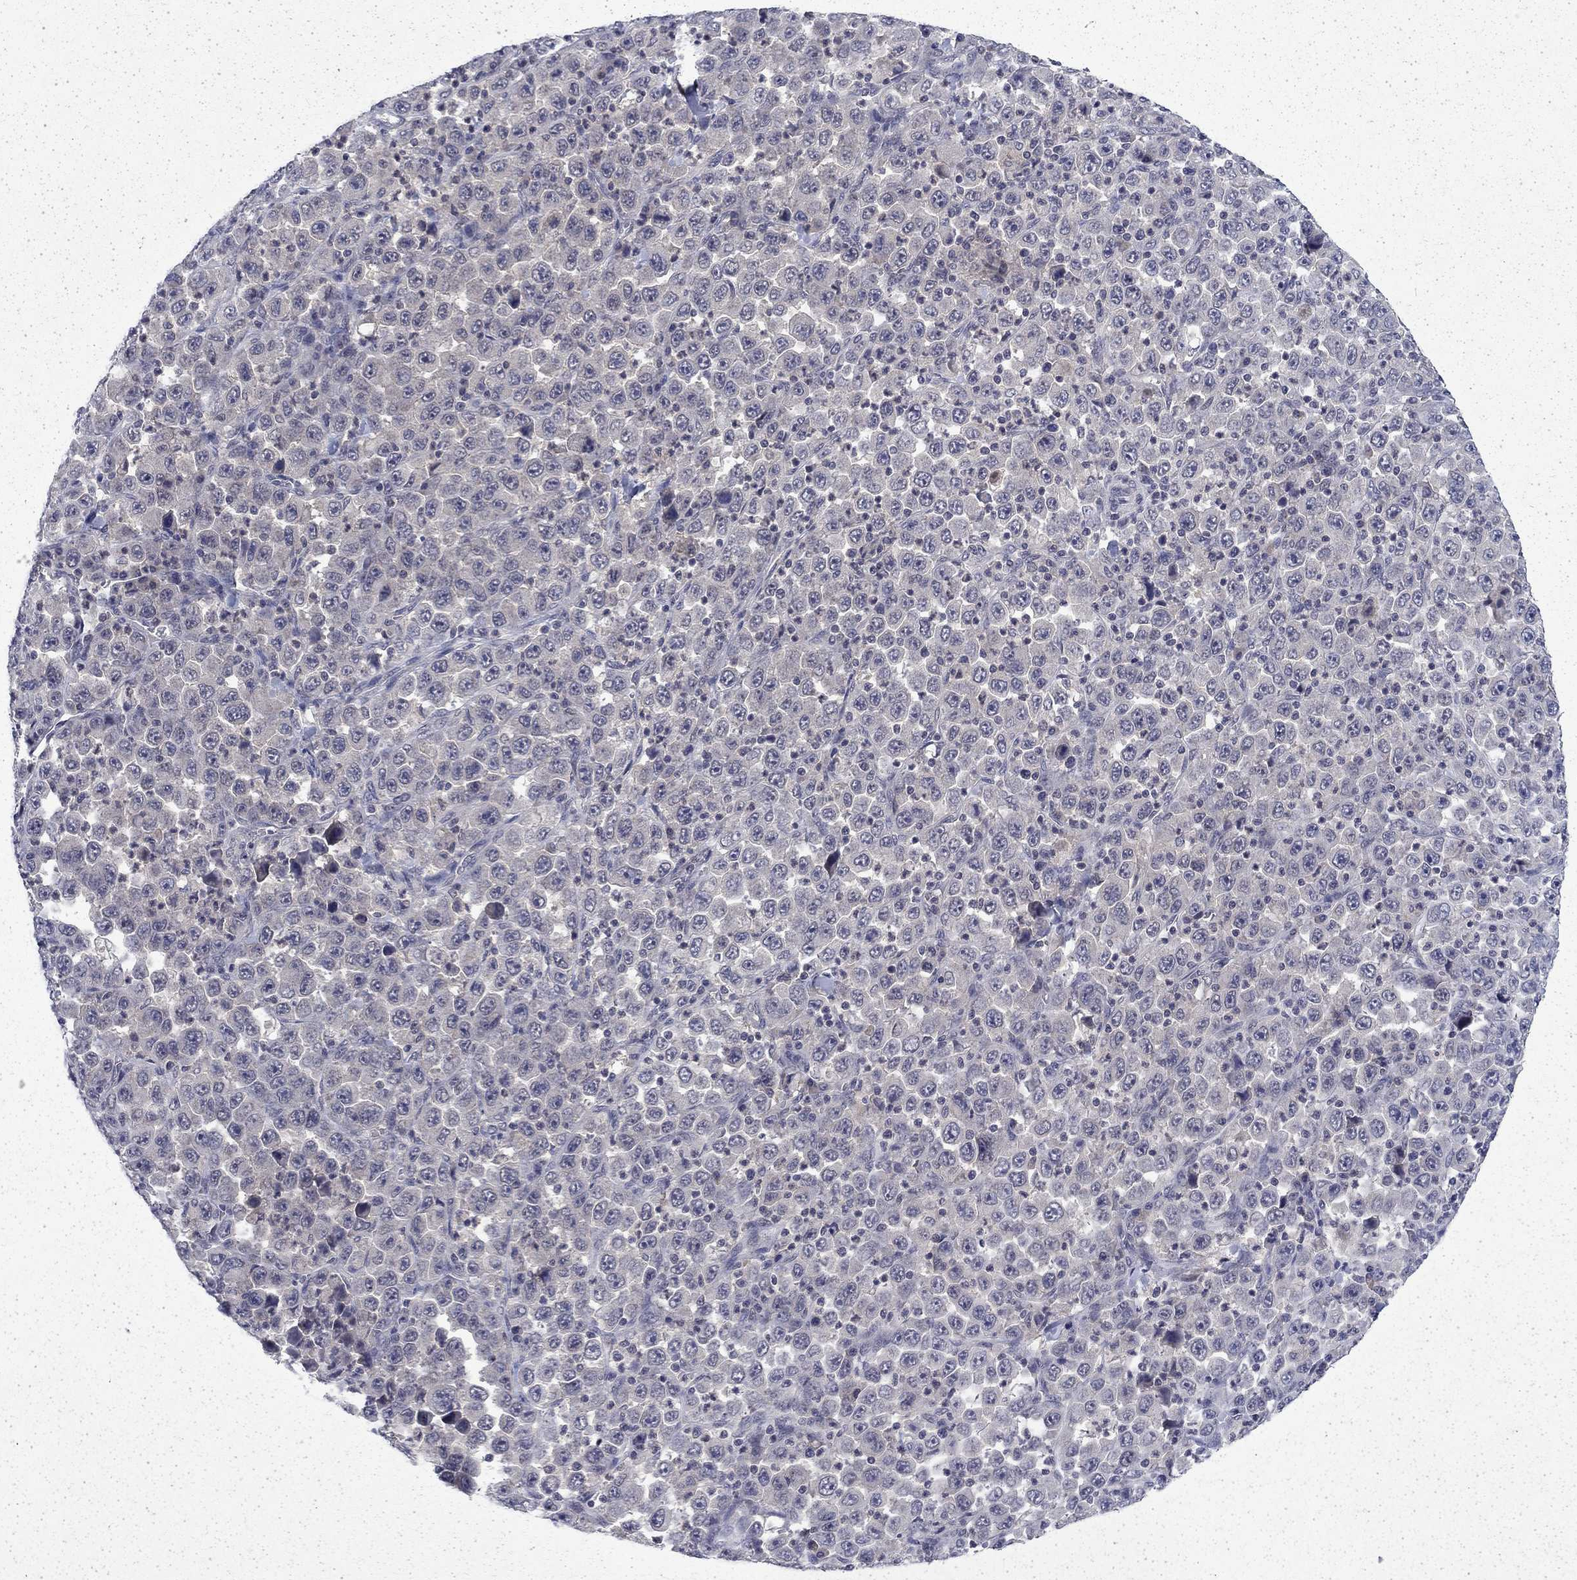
{"staining": {"intensity": "negative", "quantity": "none", "location": "none"}, "tissue": "stomach cancer", "cell_type": "Tumor cells", "image_type": "cancer", "snomed": [{"axis": "morphology", "description": "Normal tissue, NOS"}, {"axis": "morphology", "description": "Adenocarcinoma, NOS"}, {"axis": "topography", "description": "Stomach, upper"}, {"axis": "topography", "description": "Stomach"}], "caption": "DAB immunohistochemical staining of human adenocarcinoma (stomach) exhibits no significant positivity in tumor cells.", "gene": "CHAT", "patient": {"sex": "male", "age": 59}}